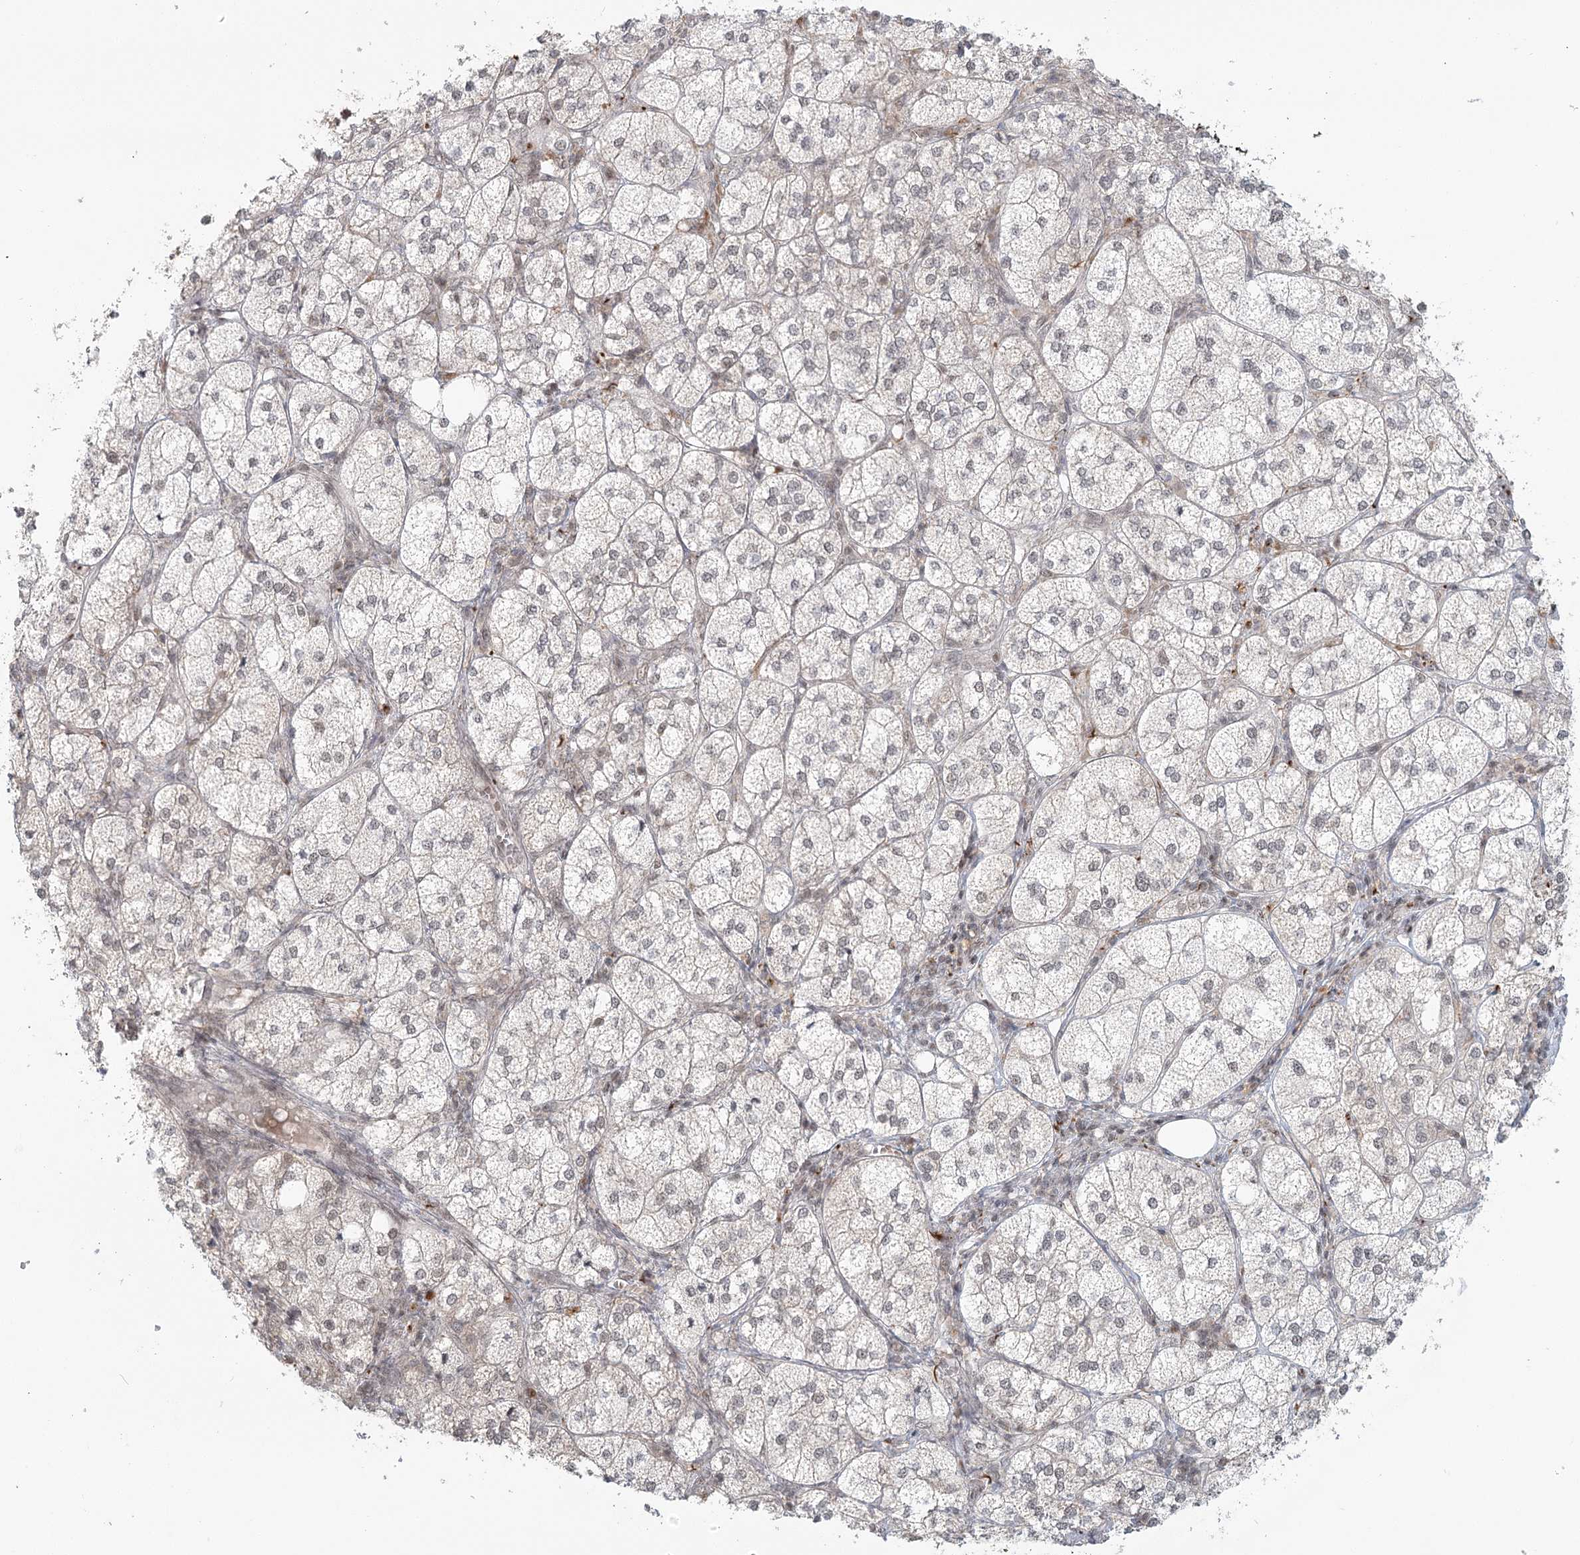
{"staining": {"intensity": "weak", "quantity": "25%-75%", "location": "cytoplasmic/membranous,nuclear"}, "tissue": "adrenal gland", "cell_type": "Glandular cells", "image_type": "normal", "snomed": [{"axis": "morphology", "description": "Normal tissue, NOS"}, {"axis": "topography", "description": "Adrenal gland"}], "caption": "Benign adrenal gland displays weak cytoplasmic/membranous,nuclear expression in about 25%-75% of glandular cells, visualized by immunohistochemistry. The protein of interest is stained brown, and the nuclei are stained in blue (DAB (3,3'-diaminobenzidine) IHC with brightfield microscopy, high magnification).", "gene": "R3HCC1L", "patient": {"sex": "female", "age": 61}}